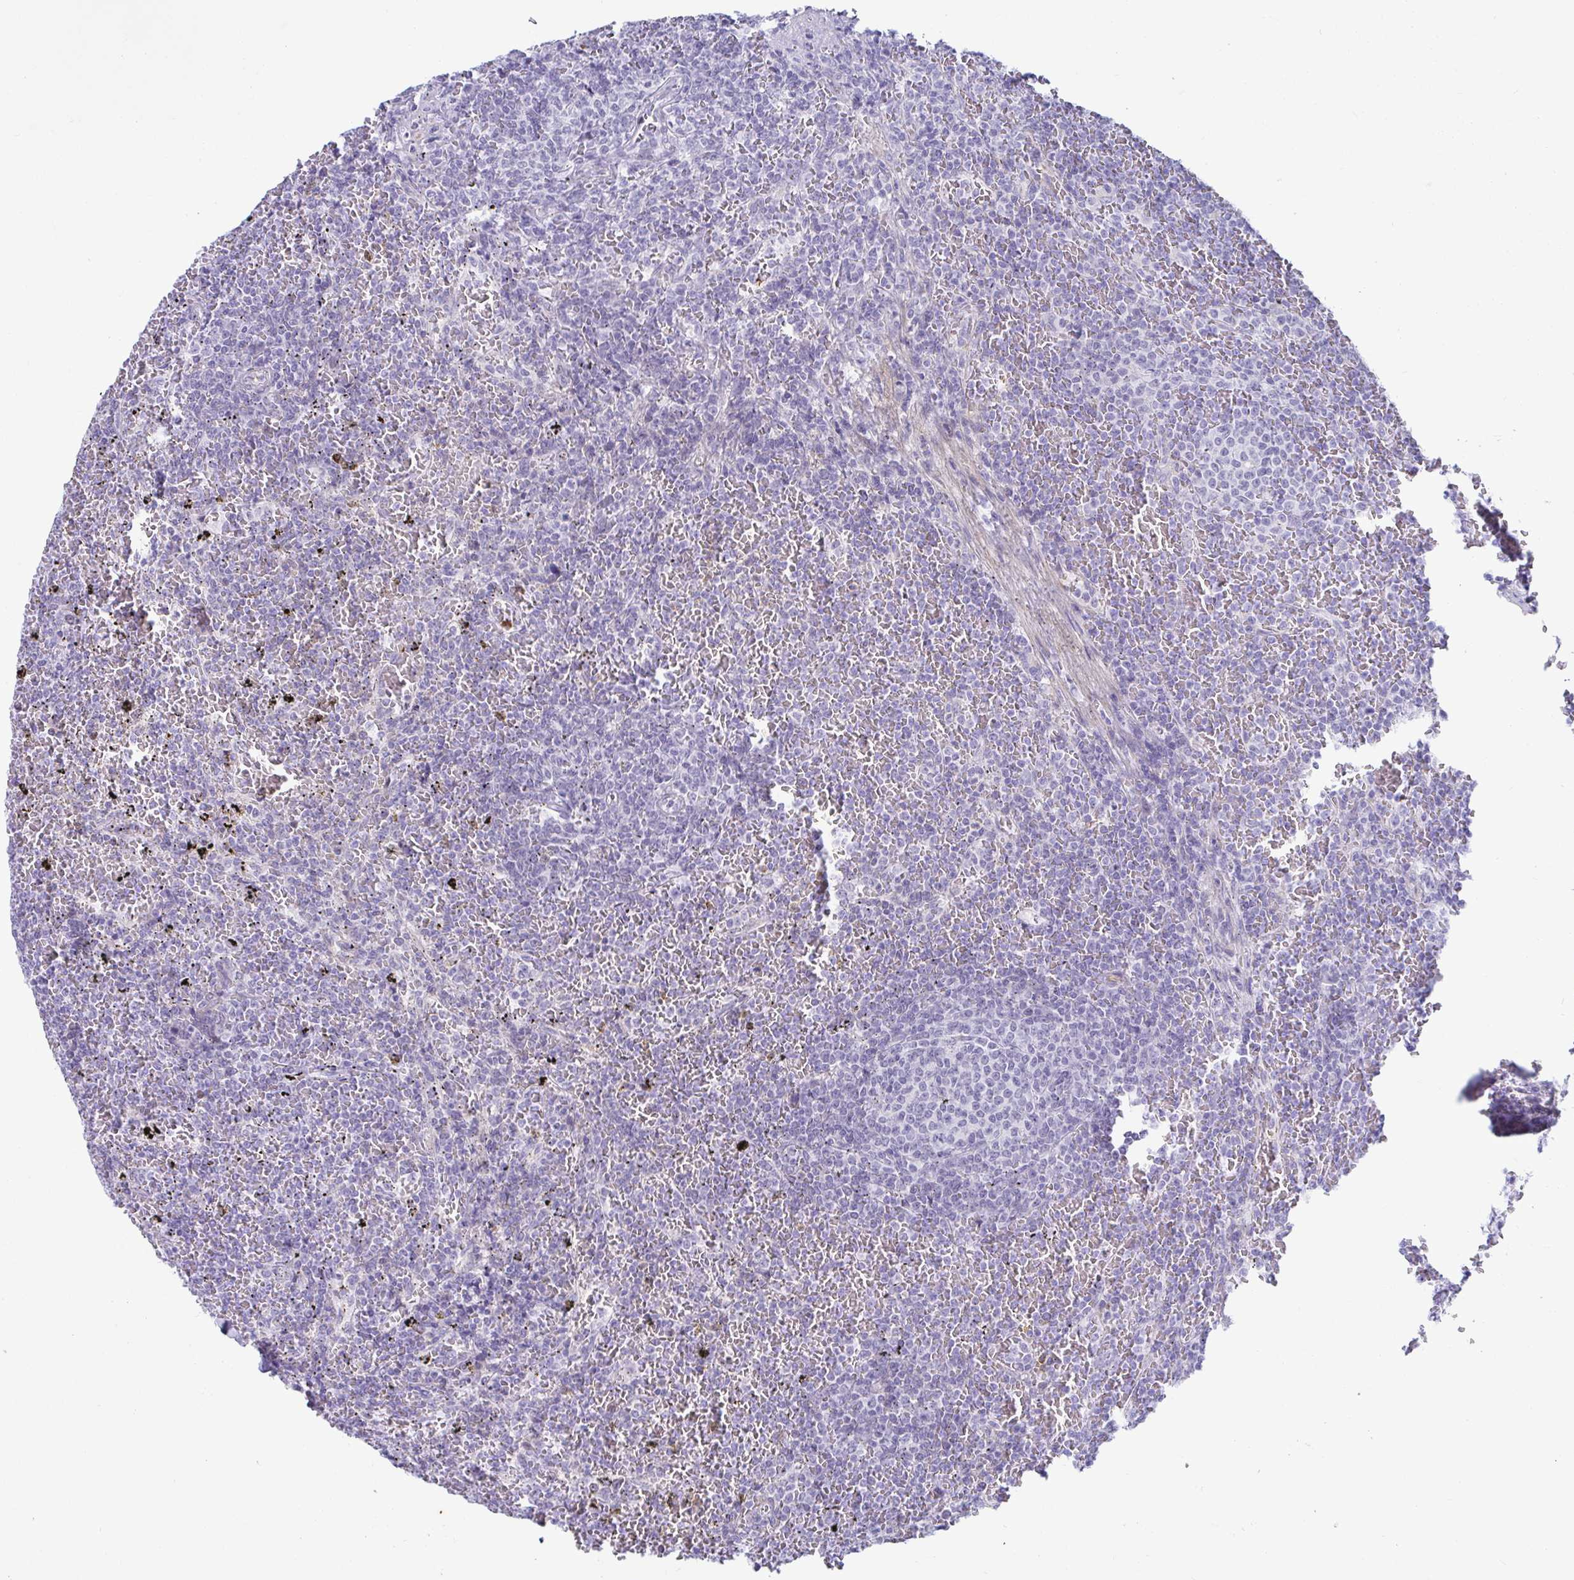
{"staining": {"intensity": "negative", "quantity": "none", "location": "none"}, "tissue": "lymphoma", "cell_type": "Tumor cells", "image_type": "cancer", "snomed": [{"axis": "morphology", "description": "Malignant lymphoma, non-Hodgkin's type, Low grade"}, {"axis": "topography", "description": "Spleen"}], "caption": "This is an IHC photomicrograph of human lymphoma. There is no expression in tumor cells.", "gene": "NPY", "patient": {"sex": "female", "age": 77}}